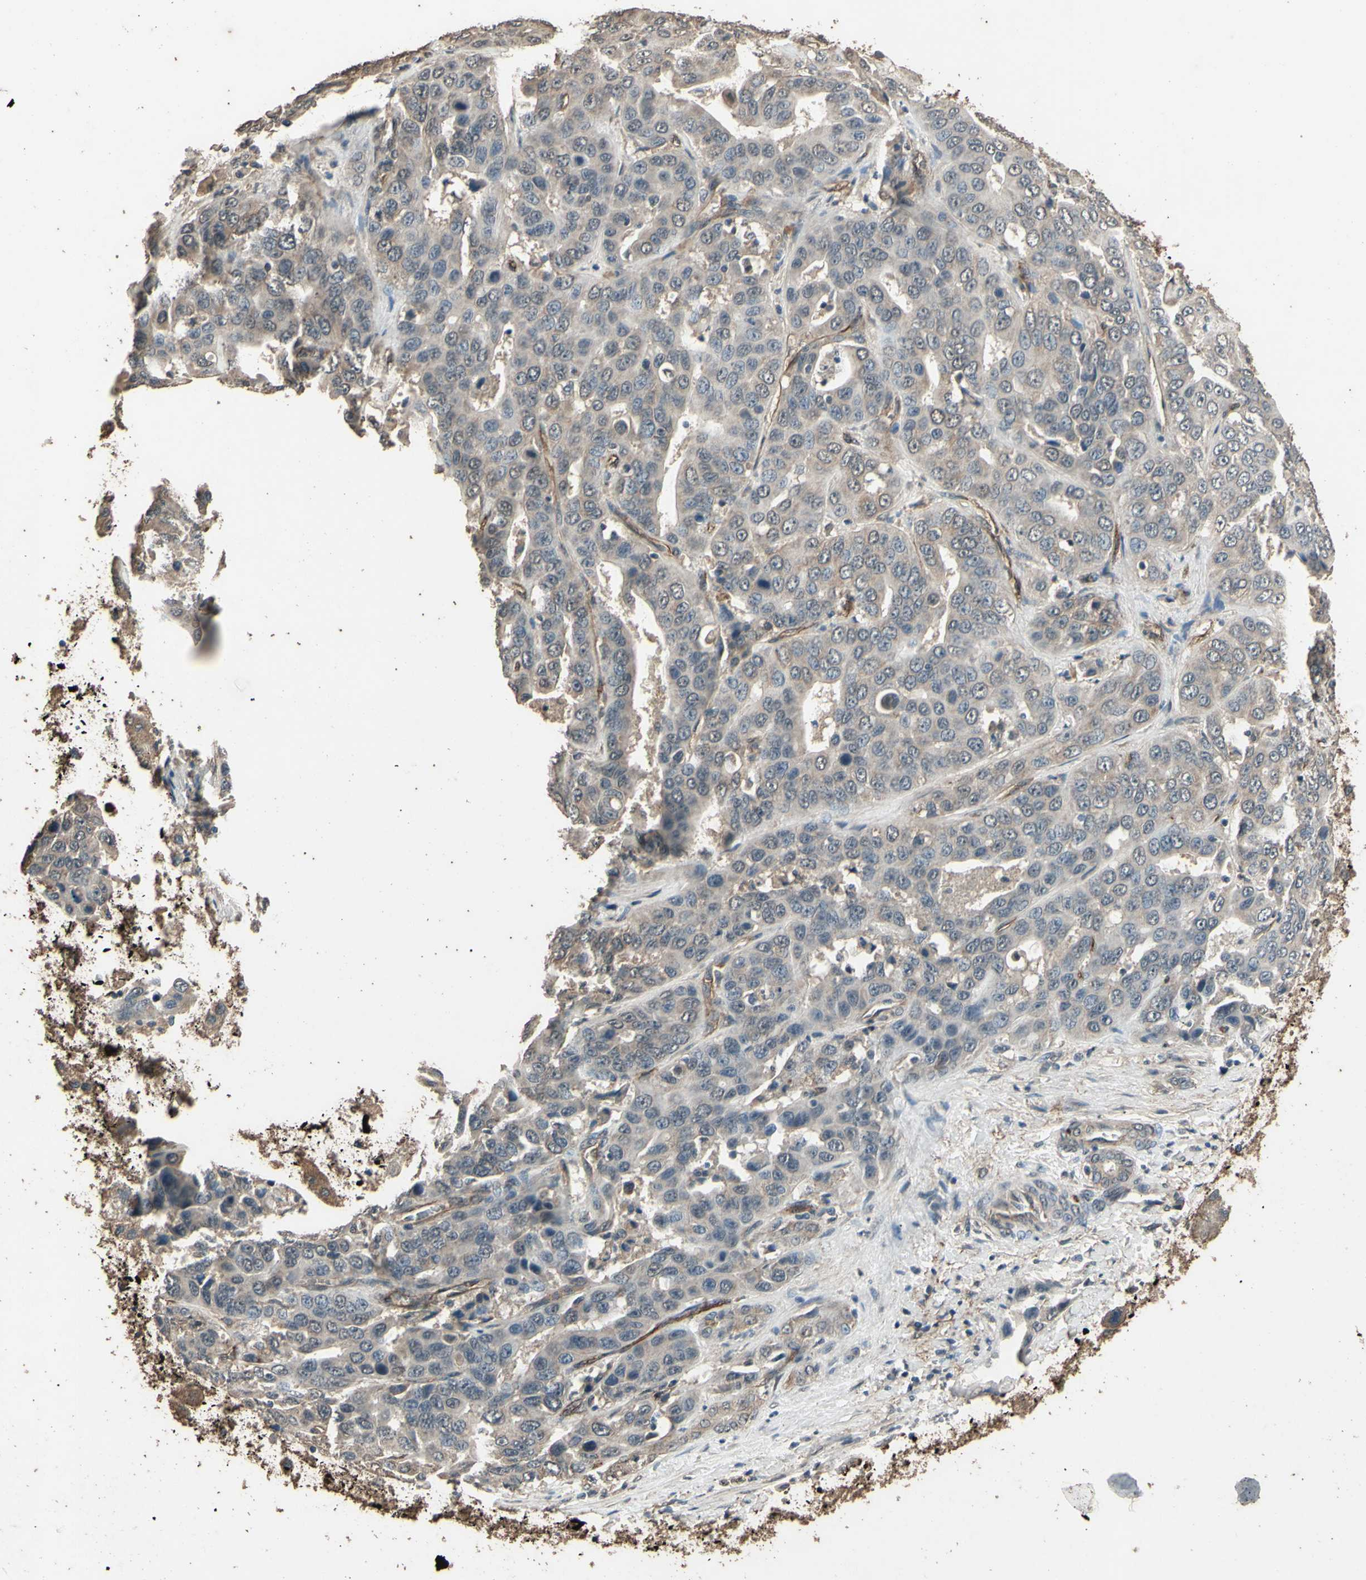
{"staining": {"intensity": "weak", "quantity": ">75%", "location": "cytoplasmic/membranous"}, "tissue": "liver cancer", "cell_type": "Tumor cells", "image_type": "cancer", "snomed": [{"axis": "morphology", "description": "Cholangiocarcinoma"}, {"axis": "topography", "description": "Liver"}], "caption": "Cholangiocarcinoma (liver) stained for a protein (brown) demonstrates weak cytoplasmic/membranous positive staining in approximately >75% of tumor cells.", "gene": "TSPO", "patient": {"sex": "female", "age": 52}}